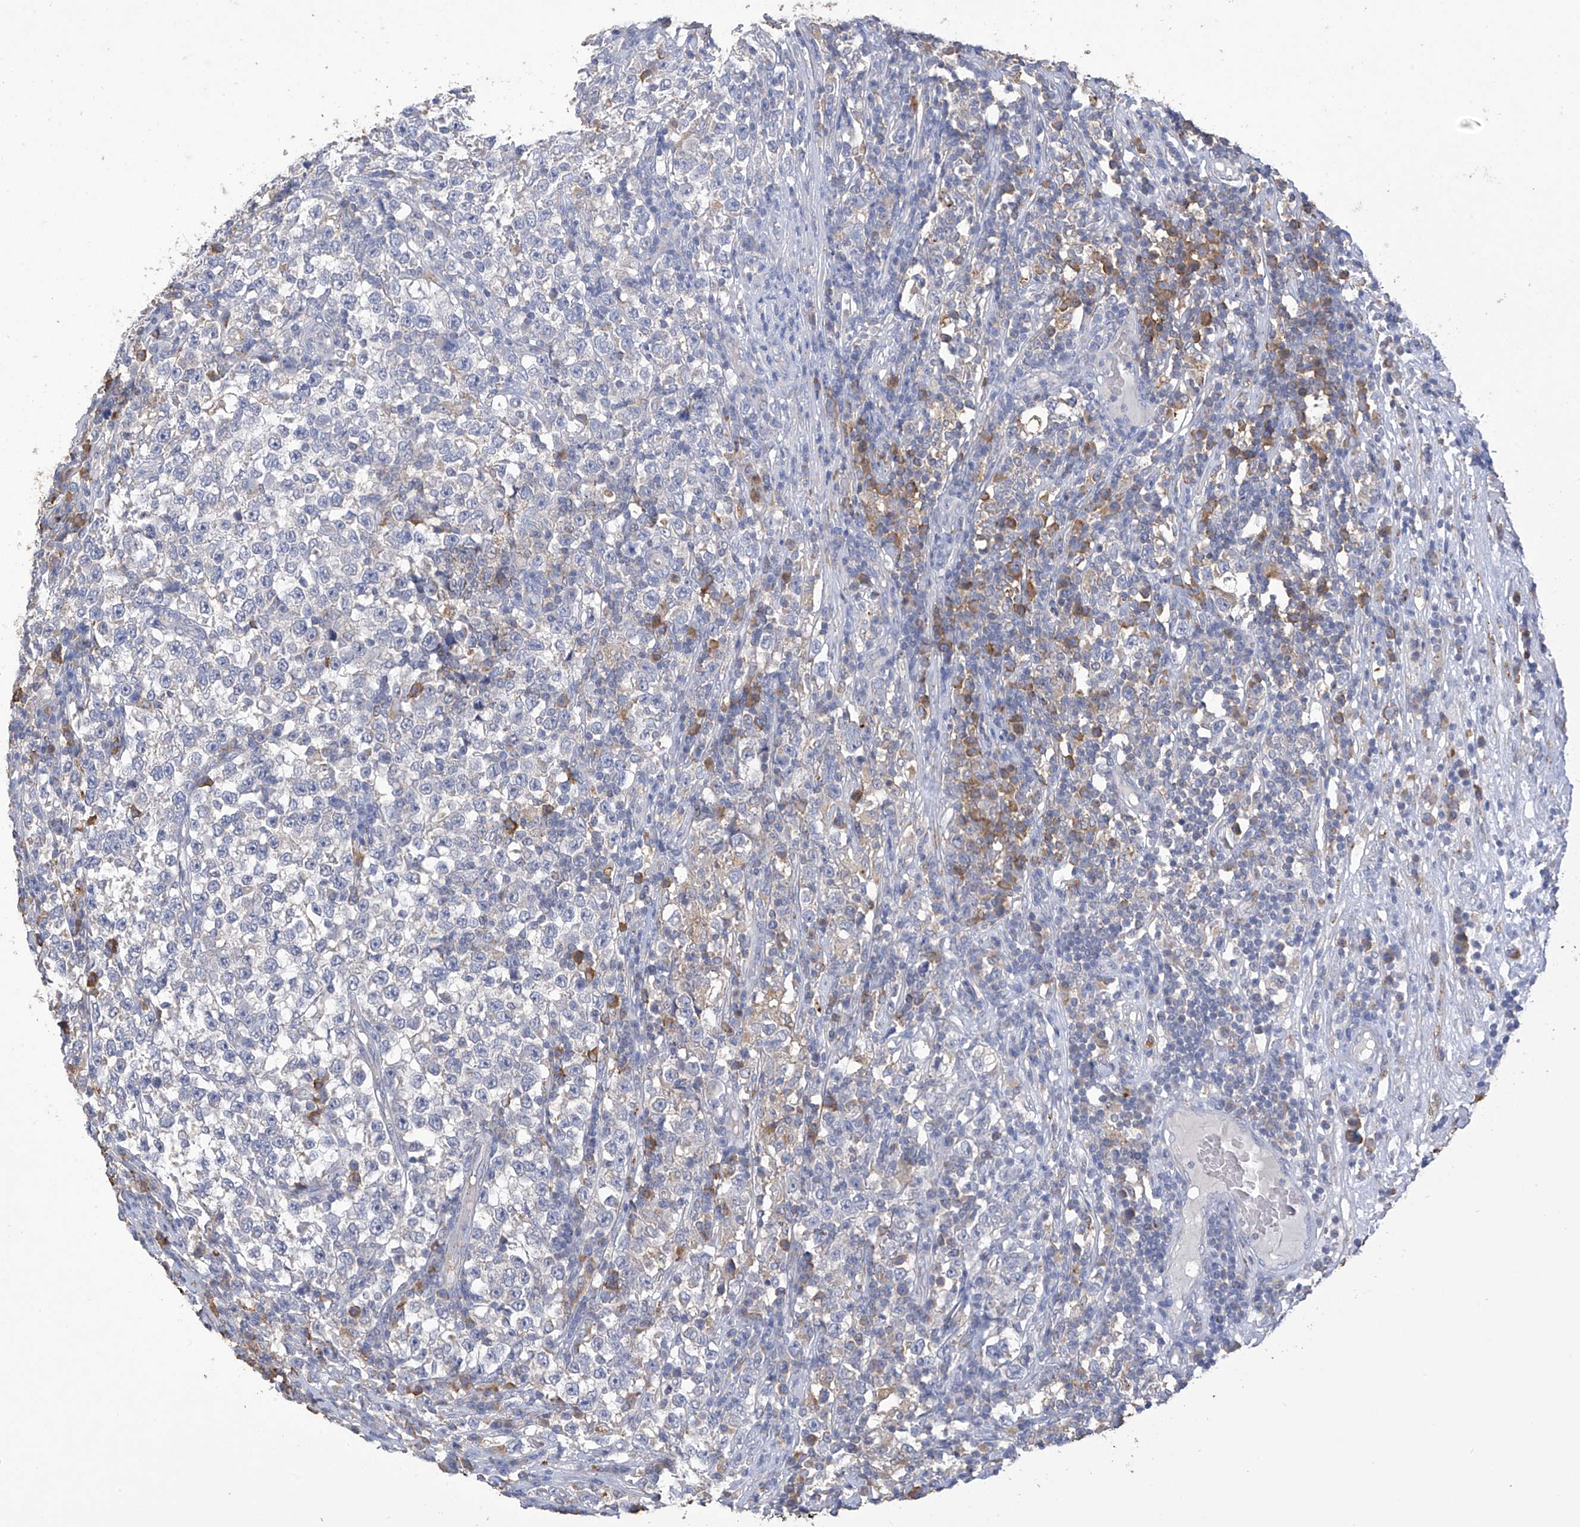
{"staining": {"intensity": "negative", "quantity": "none", "location": "none"}, "tissue": "testis cancer", "cell_type": "Tumor cells", "image_type": "cancer", "snomed": [{"axis": "morphology", "description": "Normal tissue, NOS"}, {"axis": "morphology", "description": "Seminoma, NOS"}, {"axis": "topography", "description": "Testis"}], "caption": "Seminoma (testis) was stained to show a protein in brown. There is no significant positivity in tumor cells. The staining was performed using DAB to visualize the protein expression in brown, while the nuclei were stained in blue with hematoxylin (Magnification: 20x).", "gene": "OGT", "patient": {"sex": "male", "age": 43}}